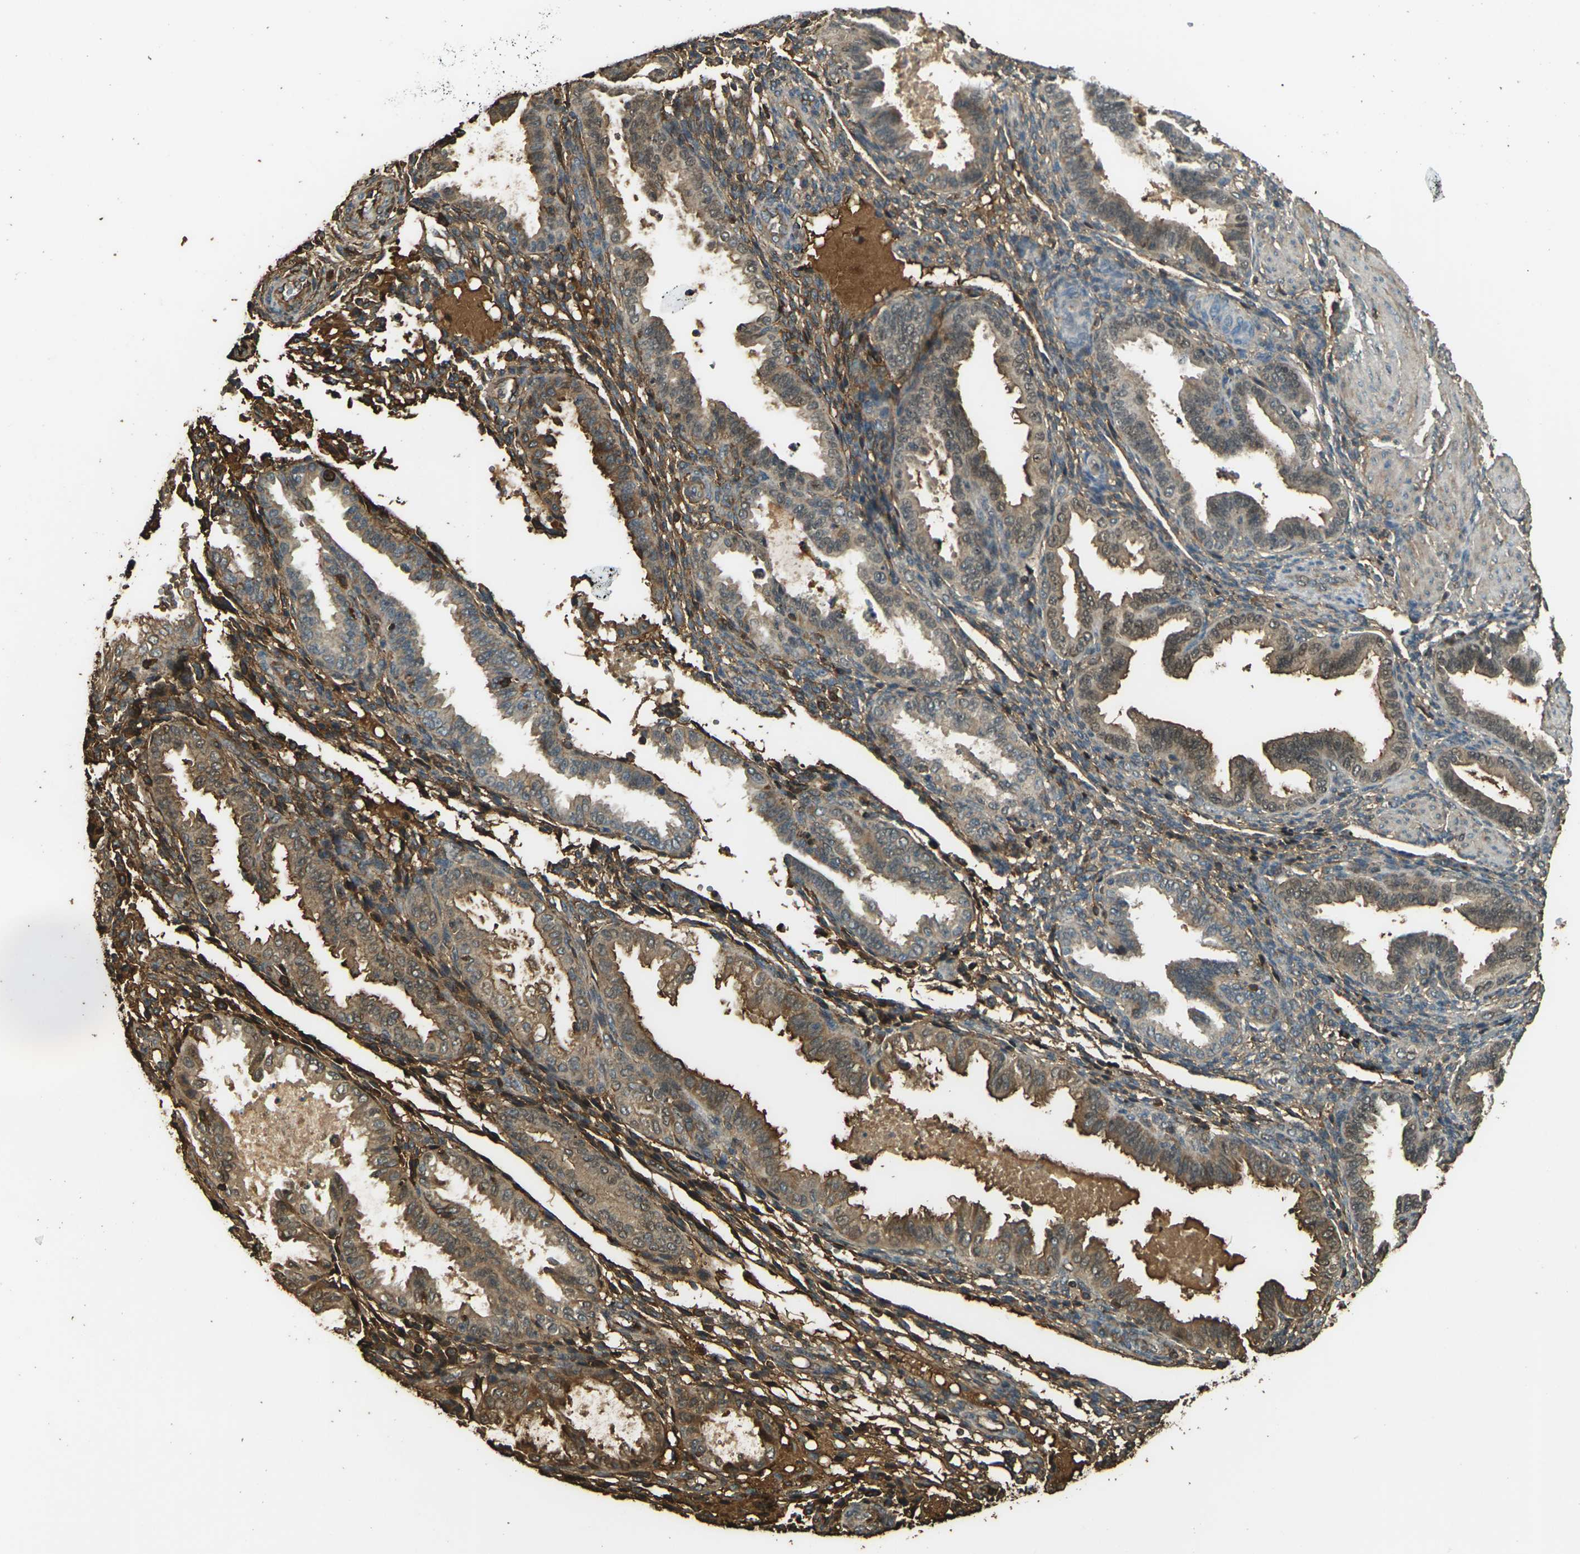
{"staining": {"intensity": "moderate", "quantity": ">75%", "location": "cytoplasmic/membranous"}, "tissue": "endometrium", "cell_type": "Cells in endometrial stroma", "image_type": "normal", "snomed": [{"axis": "morphology", "description": "Normal tissue, NOS"}, {"axis": "topography", "description": "Endometrium"}], "caption": "IHC histopathology image of unremarkable human endometrium stained for a protein (brown), which displays medium levels of moderate cytoplasmic/membranous staining in about >75% of cells in endometrial stroma.", "gene": "CYP1B1", "patient": {"sex": "female", "age": 33}}